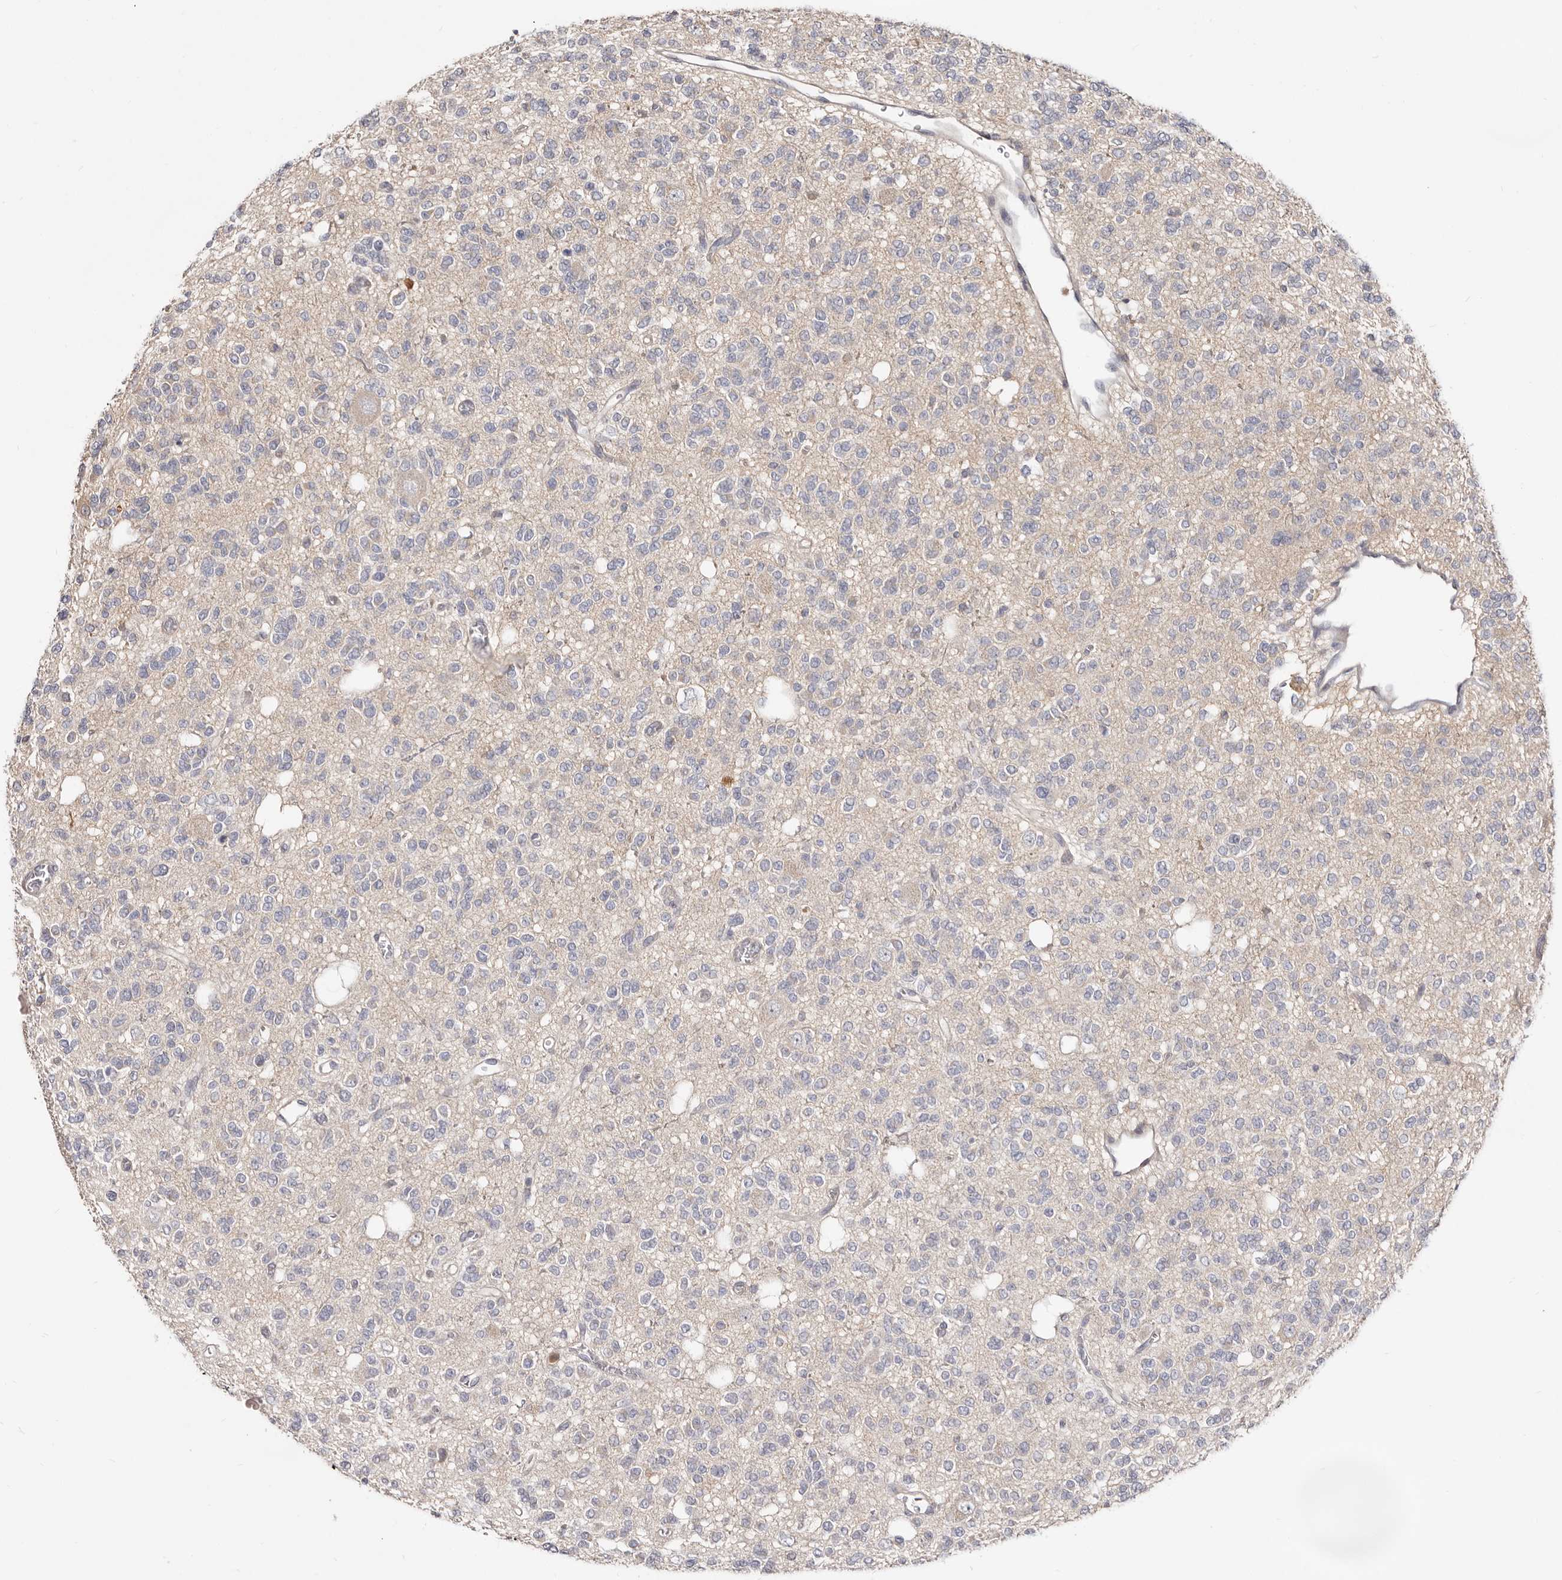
{"staining": {"intensity": "negative", "quantity": "none", "location": "none"}, "tissue": "glioma", "cell_type": "Tumor cells", "image_type": "cancer", "snomed": [{"axis": "morphology", "description": "Glioma, malignant, Low grade"}, {"axis": "topography", "description": "Brain"}], "caption": "The immunohistochemistry histopathology image has no significant expression in tumor cells of malignant low-grade glioma tissue.", "gene": "TC2N", "patient": {"sex": "male", "age": 38}}